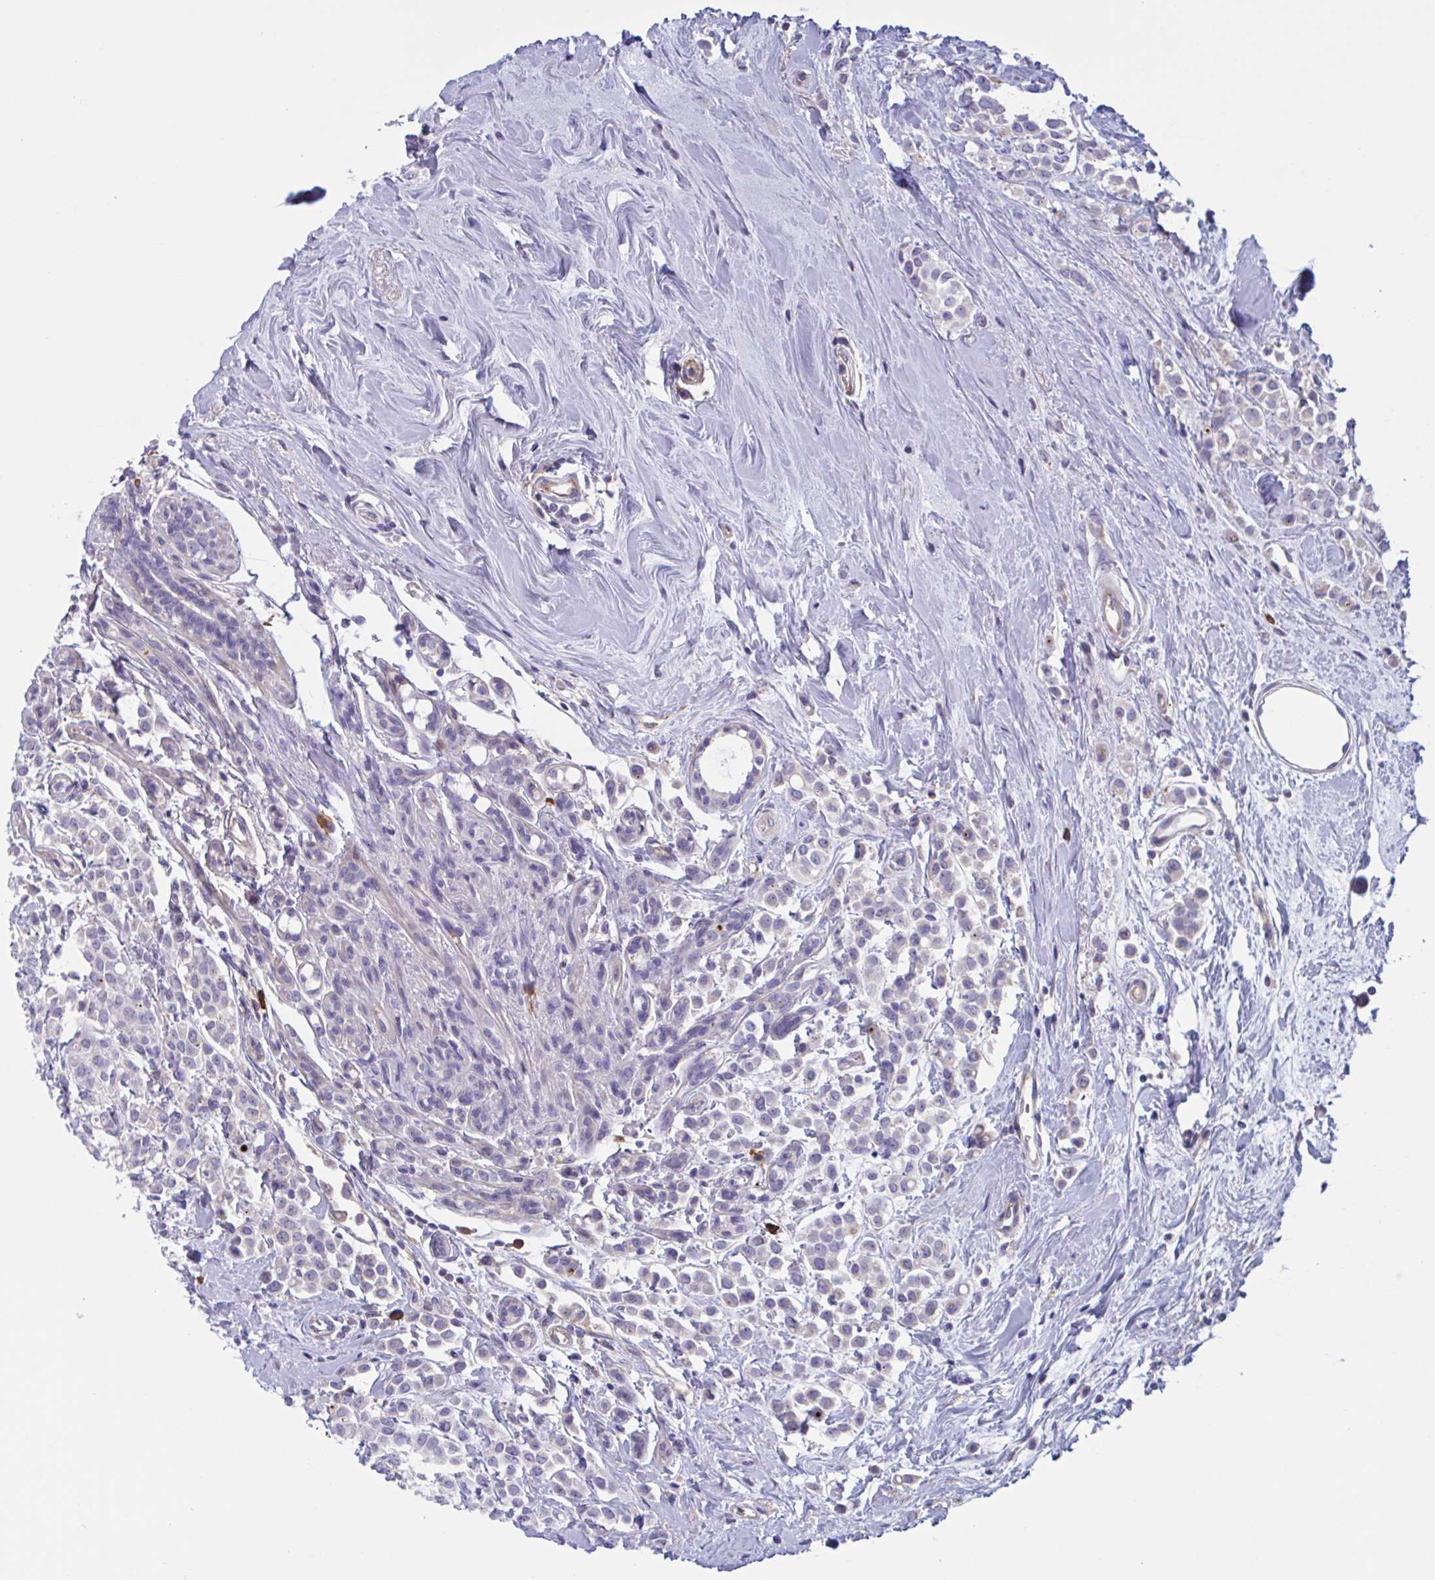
{"staining": {"intensity": "negative", "quantity": "none", "location": "none"}, "tissue": "breast cancer", "cell_type": "Tumor cells", "image_type": "cancer", "snomed": [{"axis": "morphology", "description": "Lobular carcinoma"}, {"axis": "topography", "description": "Breast"}], "caption": "High magnification brightfield microscopy of lobular carcinoma (breast) stained with DAB (brown) and counterstained with hematoxylin (blue): tumor cells show no significant staining.", "gene": "MS4A14", "patient": {"sex": "female", "age": 68}}